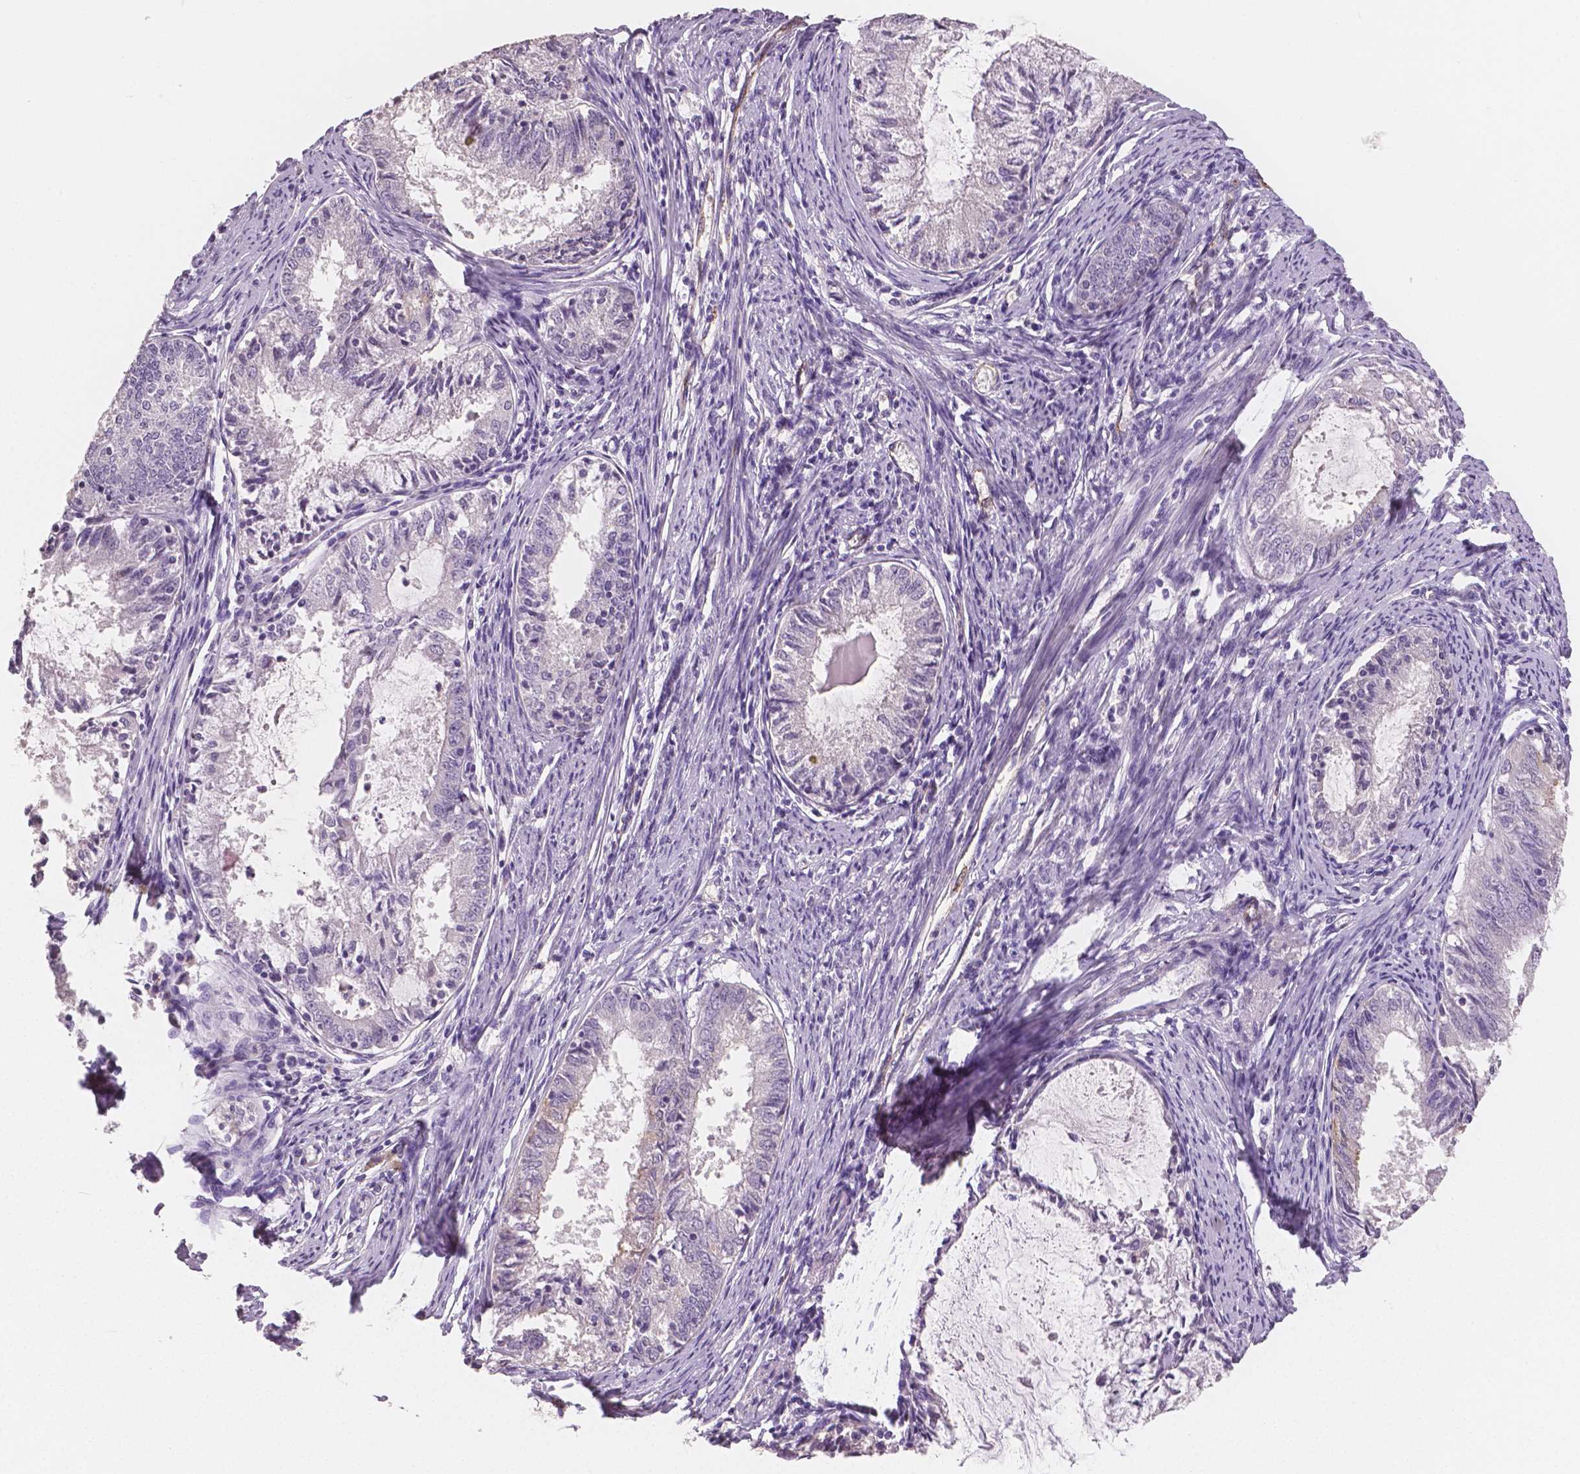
{"staining": {"intensity": "weak", "quantity": "<25%", "location": "cytoplasmic/membranous"}, "tissue": "endometrial cancer", "cell_type": "Tumor cells", "image_type": "cancer", "snomed": [{"axis": "morphology", "description": "Adenocarcinoma, NOS"}, {"axis": "topography", "description": "Endometrium"}], "caption": "The micrograph exhibits no significant staining in tumor cells of endometrial cancer.", "gene": "TSPAN7", "patient": {"sex": "female", "age": 57}}